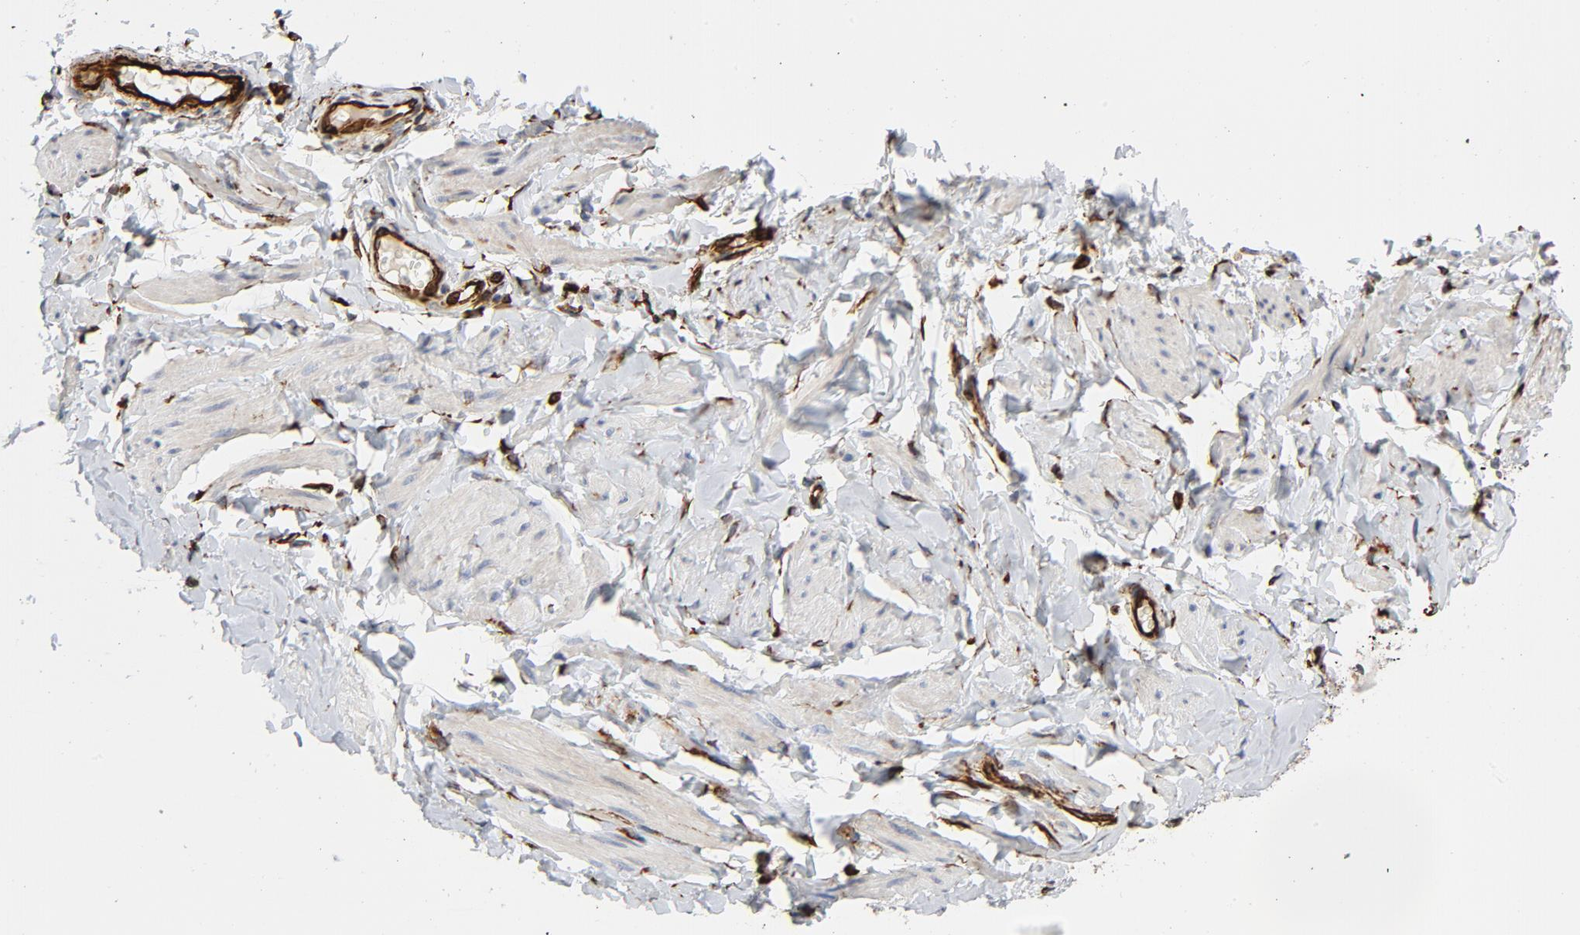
{"staining": {"intensity": "negative", "quantity": "none", "location": "none"}, "tissue": "vagina", "cell_type": "Squamous epithelial cells", "image_type": "normal", "snomed": [{"axis": "morphology", "description": "Normal tissue, NOS"}, {"axis": "topography", "description": "Vagina"}], "caption": "Human vagina stained for a protein using IHC reveals no expression in squamous epithelial cells.", "gene": "FAM118A", "patient": {"sex": "female", "age": 55}}